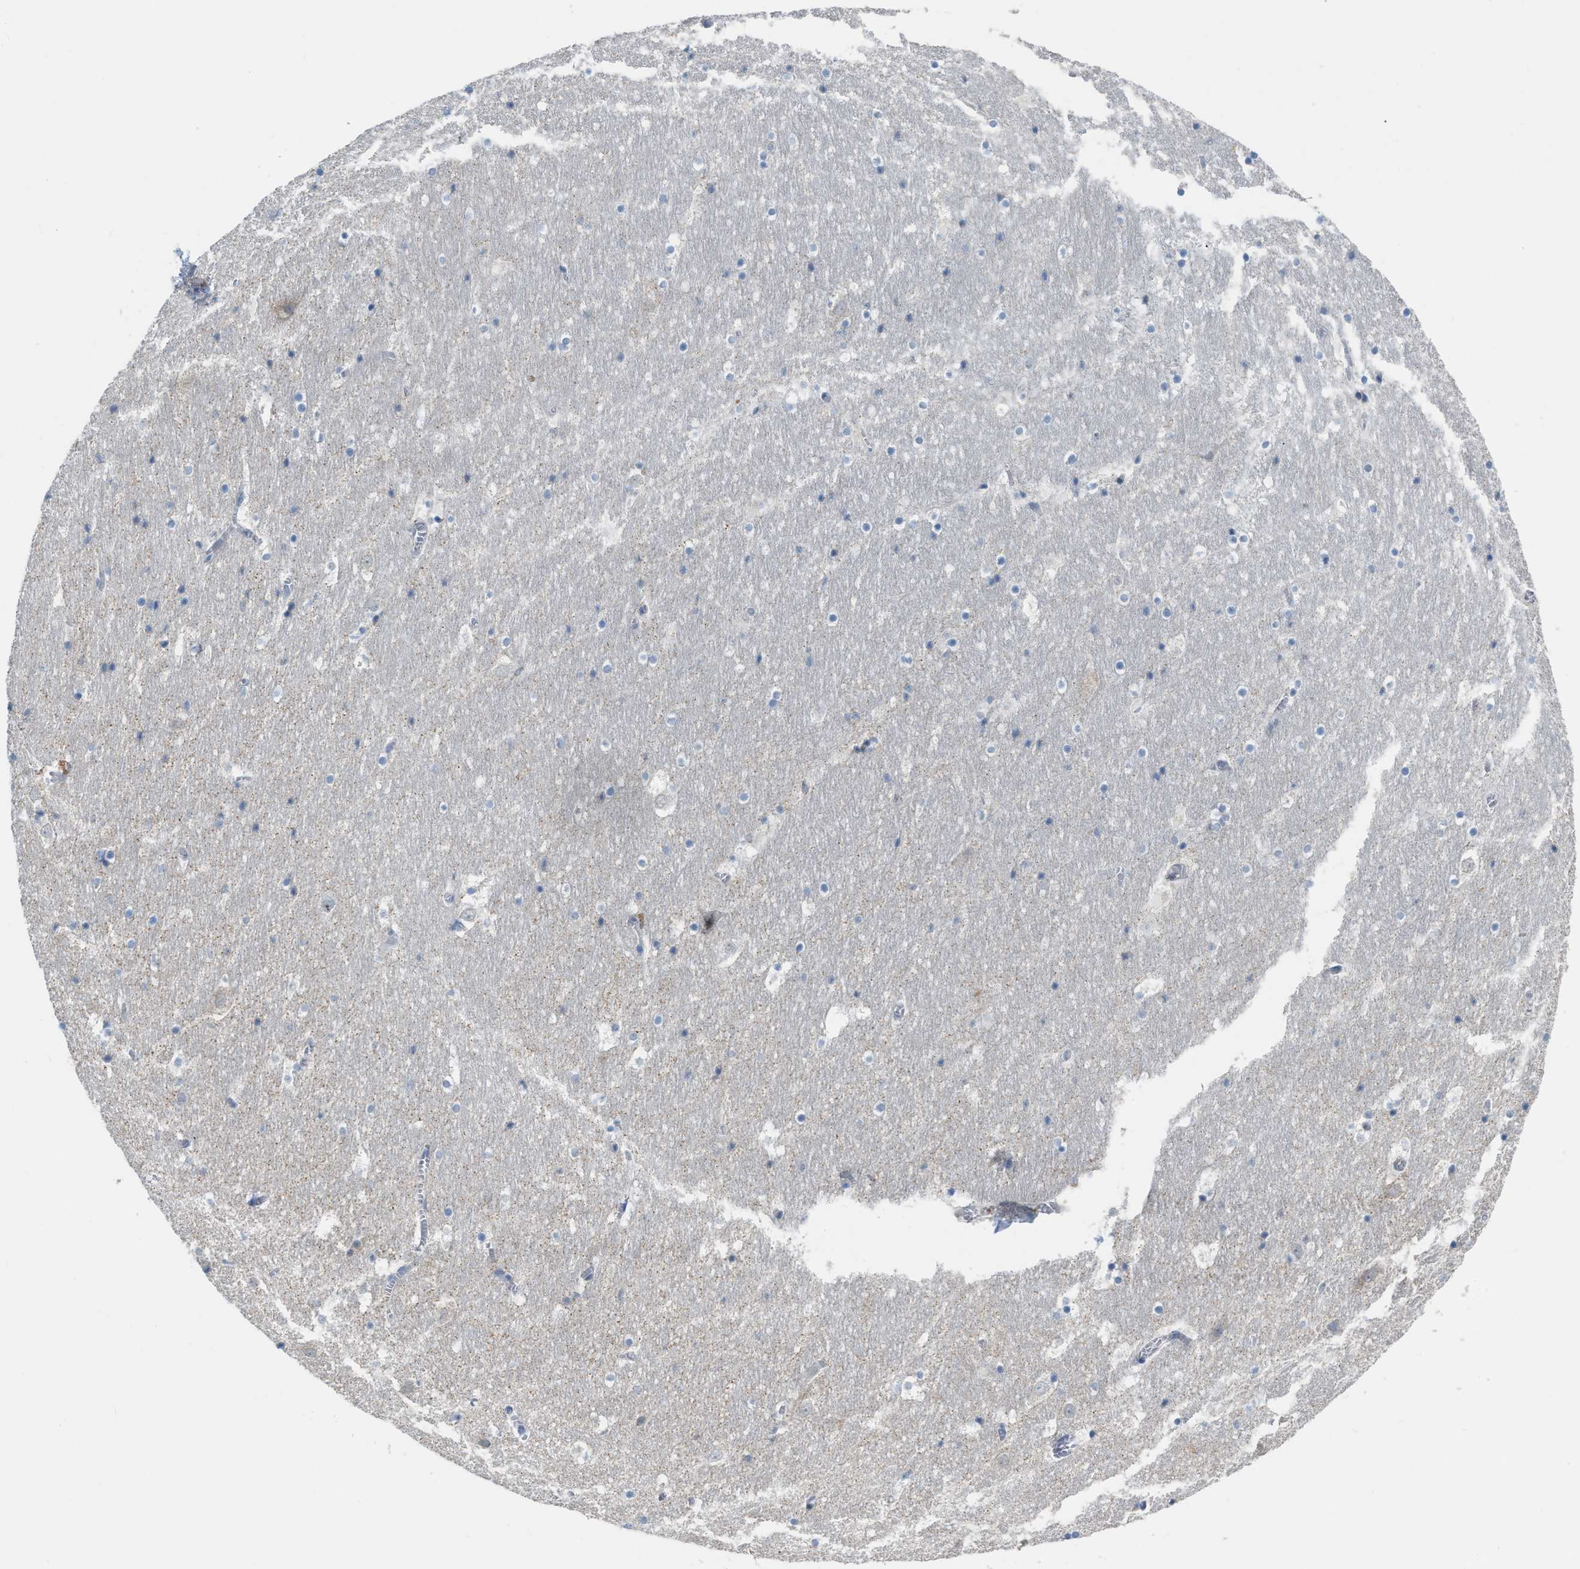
{"staining": {"intensity": "negative", "quantity": "none", "location": "none"}, "tissue": "hippocampus", "cell_type": "Glial cells", "image_type": "normal", "snomed": [{"axis": "morphology", "description": "Normal tissue, NOS"}, {"axis": "topography", "description": "Hippocampus"}], "caption": "Protein analysis of unremarkable hippocampus displays no significant expression in glial cells.", "gene": "DHX58", "patient": {"sex": "male", "age": 45}}